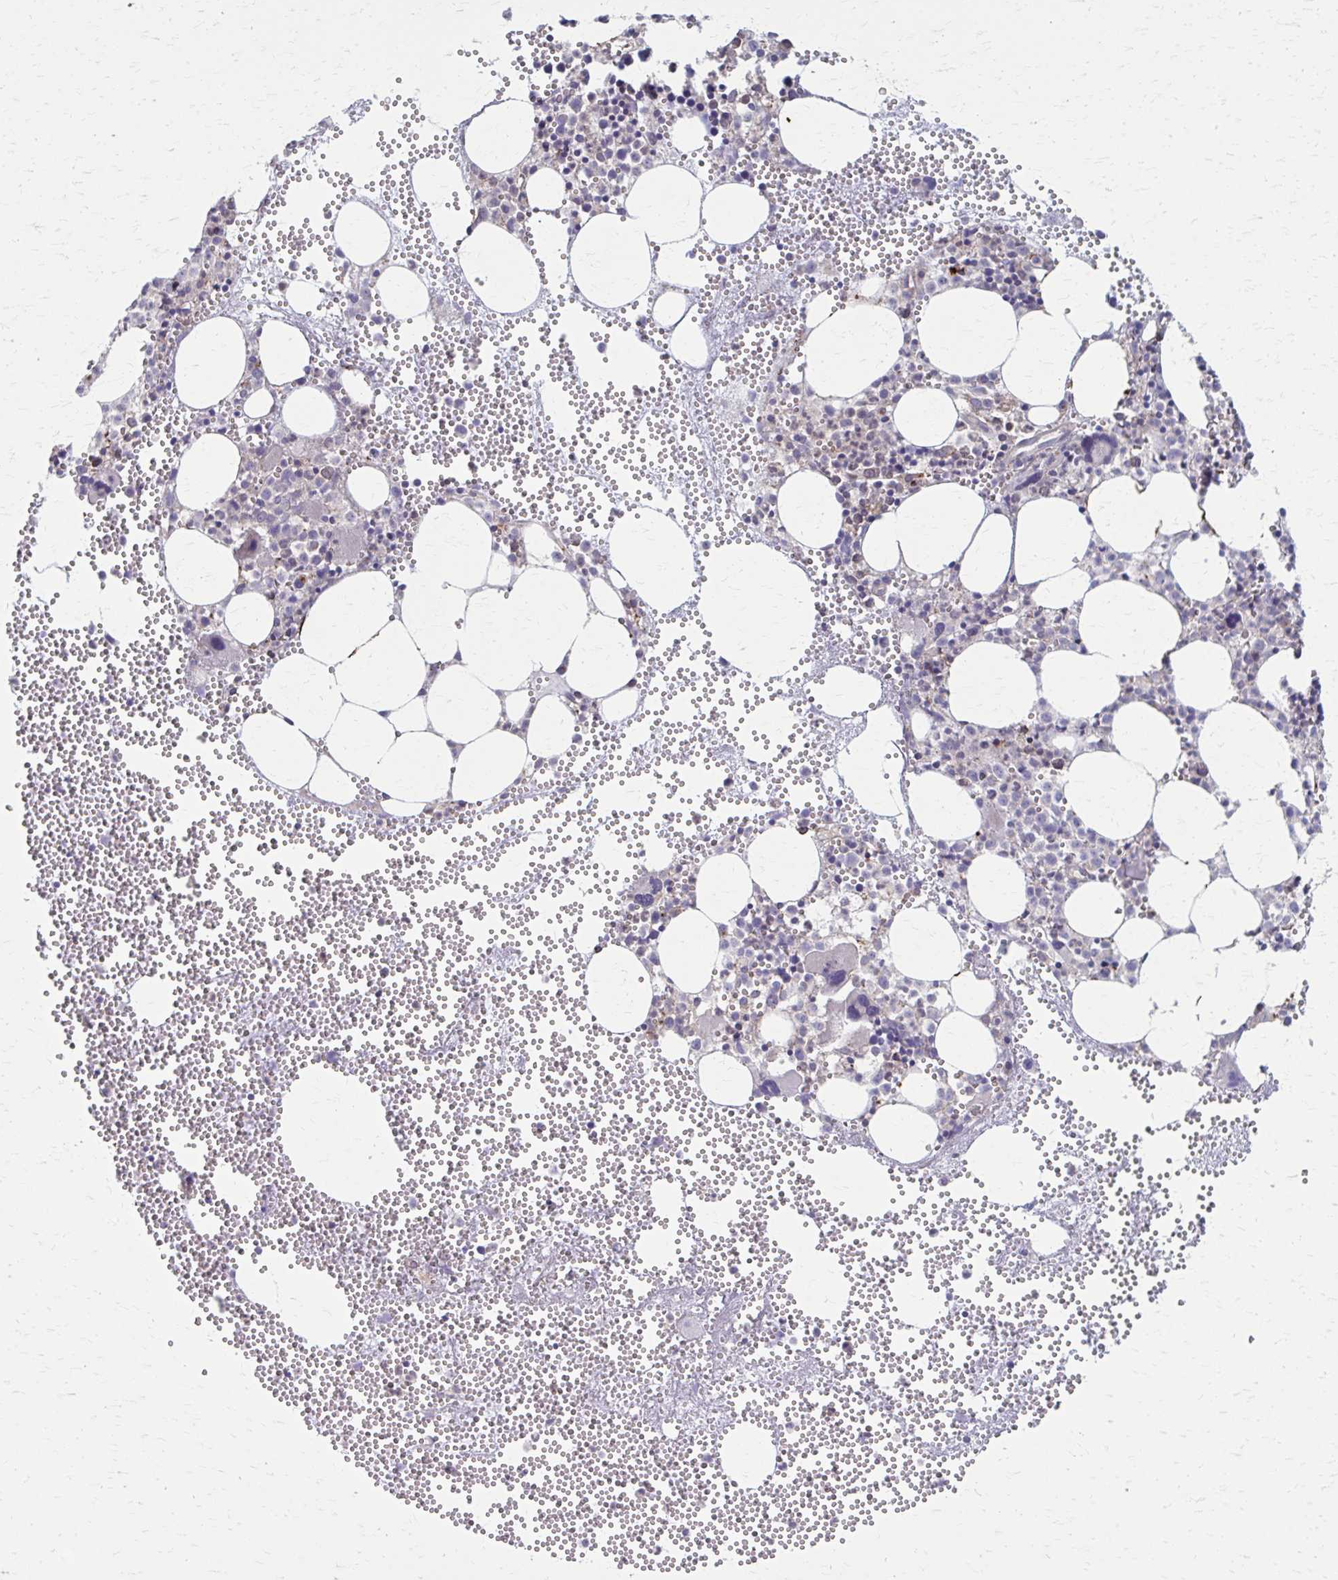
{"staining": {"intensity": "moderate", "quantity": "<25%", "location": "cytoplasmic/membranous"}, "tissue": "bone marrow", "cell_type": "Hematopoietic cells", "image_type": "normal", "snomed": [{"axis": "morphology", "description": "Normal tissue, NOS"}, {"axis": "topography", "description": "Bone marrow"}], "caption": "IHC of unremarkable bone marrow displays low levels of moderate cytoplasmic/membranous positivity in approximately <25% of hematopoietic cells.", "gene": "MMP14", "patient": {"sex": "female", "age": 57}}